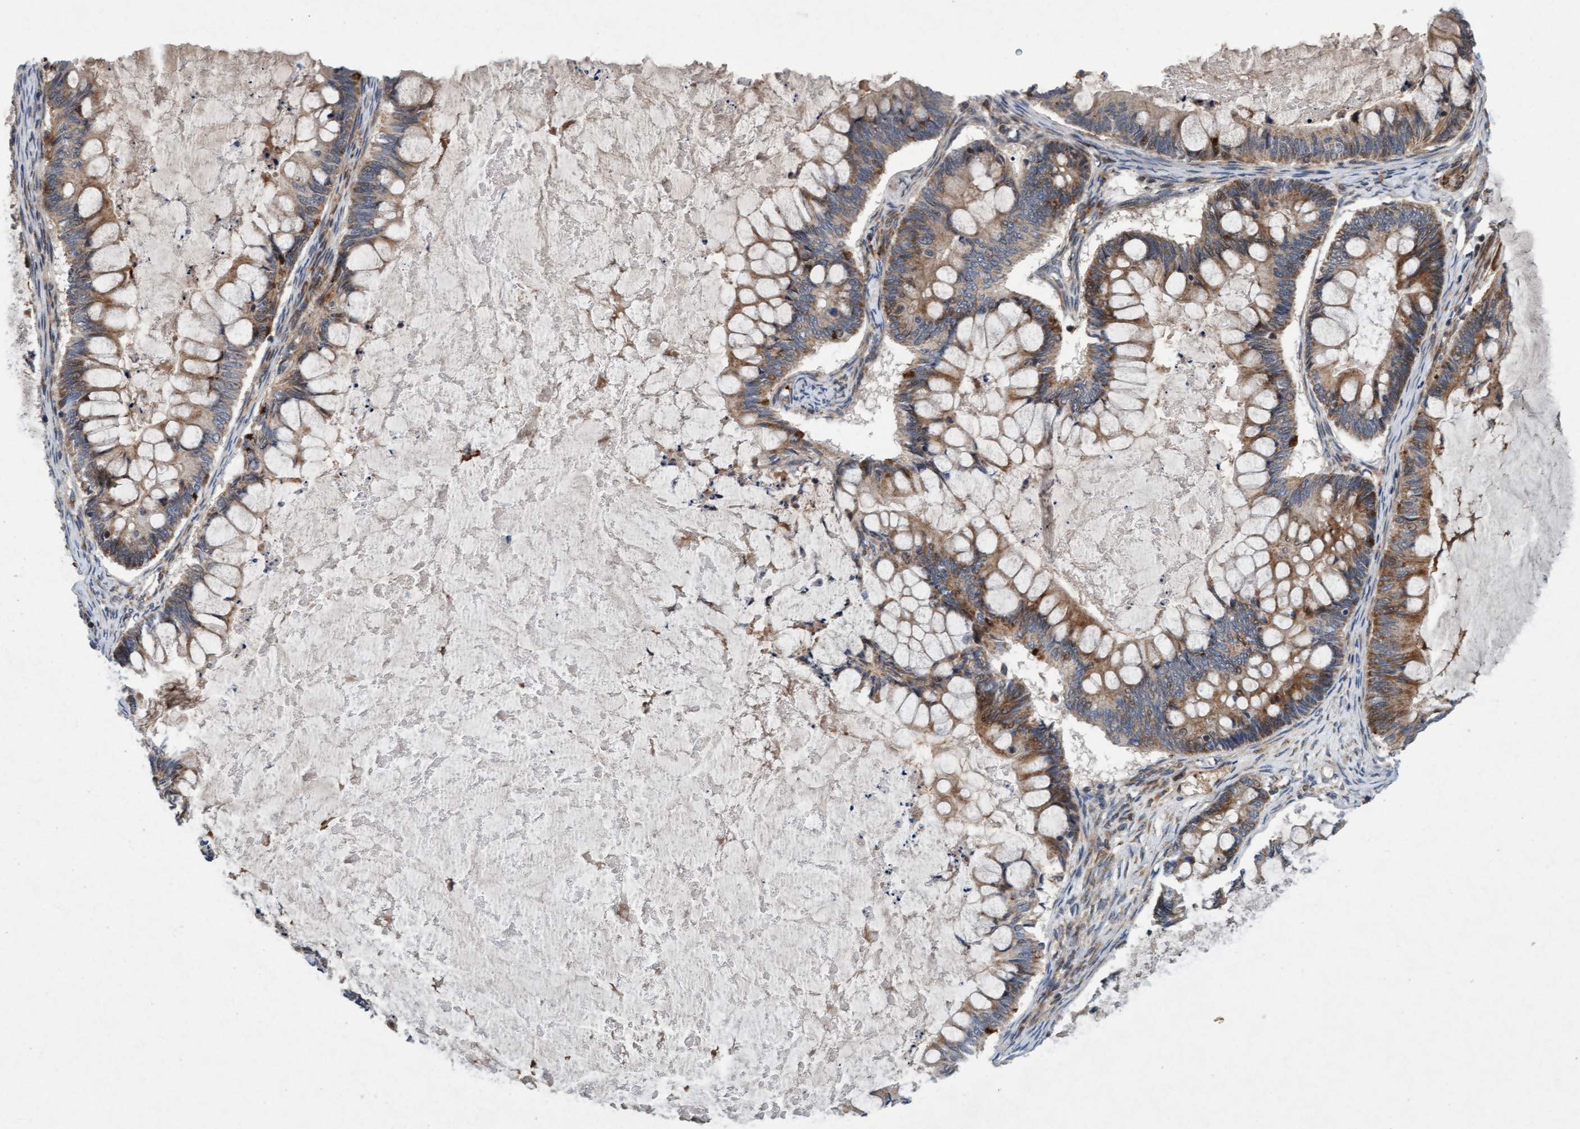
{"staining": {"intensity": "moderate", "quantity": ">75%", "location": "cytoplasmic/membranous"}, "tissue": "ovarian cancer", "cell_type": "Tumor cells", "image_type": "cancer", "snomed": [{"axis": "morphology", "description": "Cystadenocarcinoma, mucinous, NOS"}, {"axis": "topography", "description": "Ovary"}], "caption": "Human ovarian cancer (mucinous cystadenocarcinoma) stained with a protein marker displays moderate staining in tumor cells.", "gene": "TMEM70", "patient": {"sex": "female", "age": 61}}